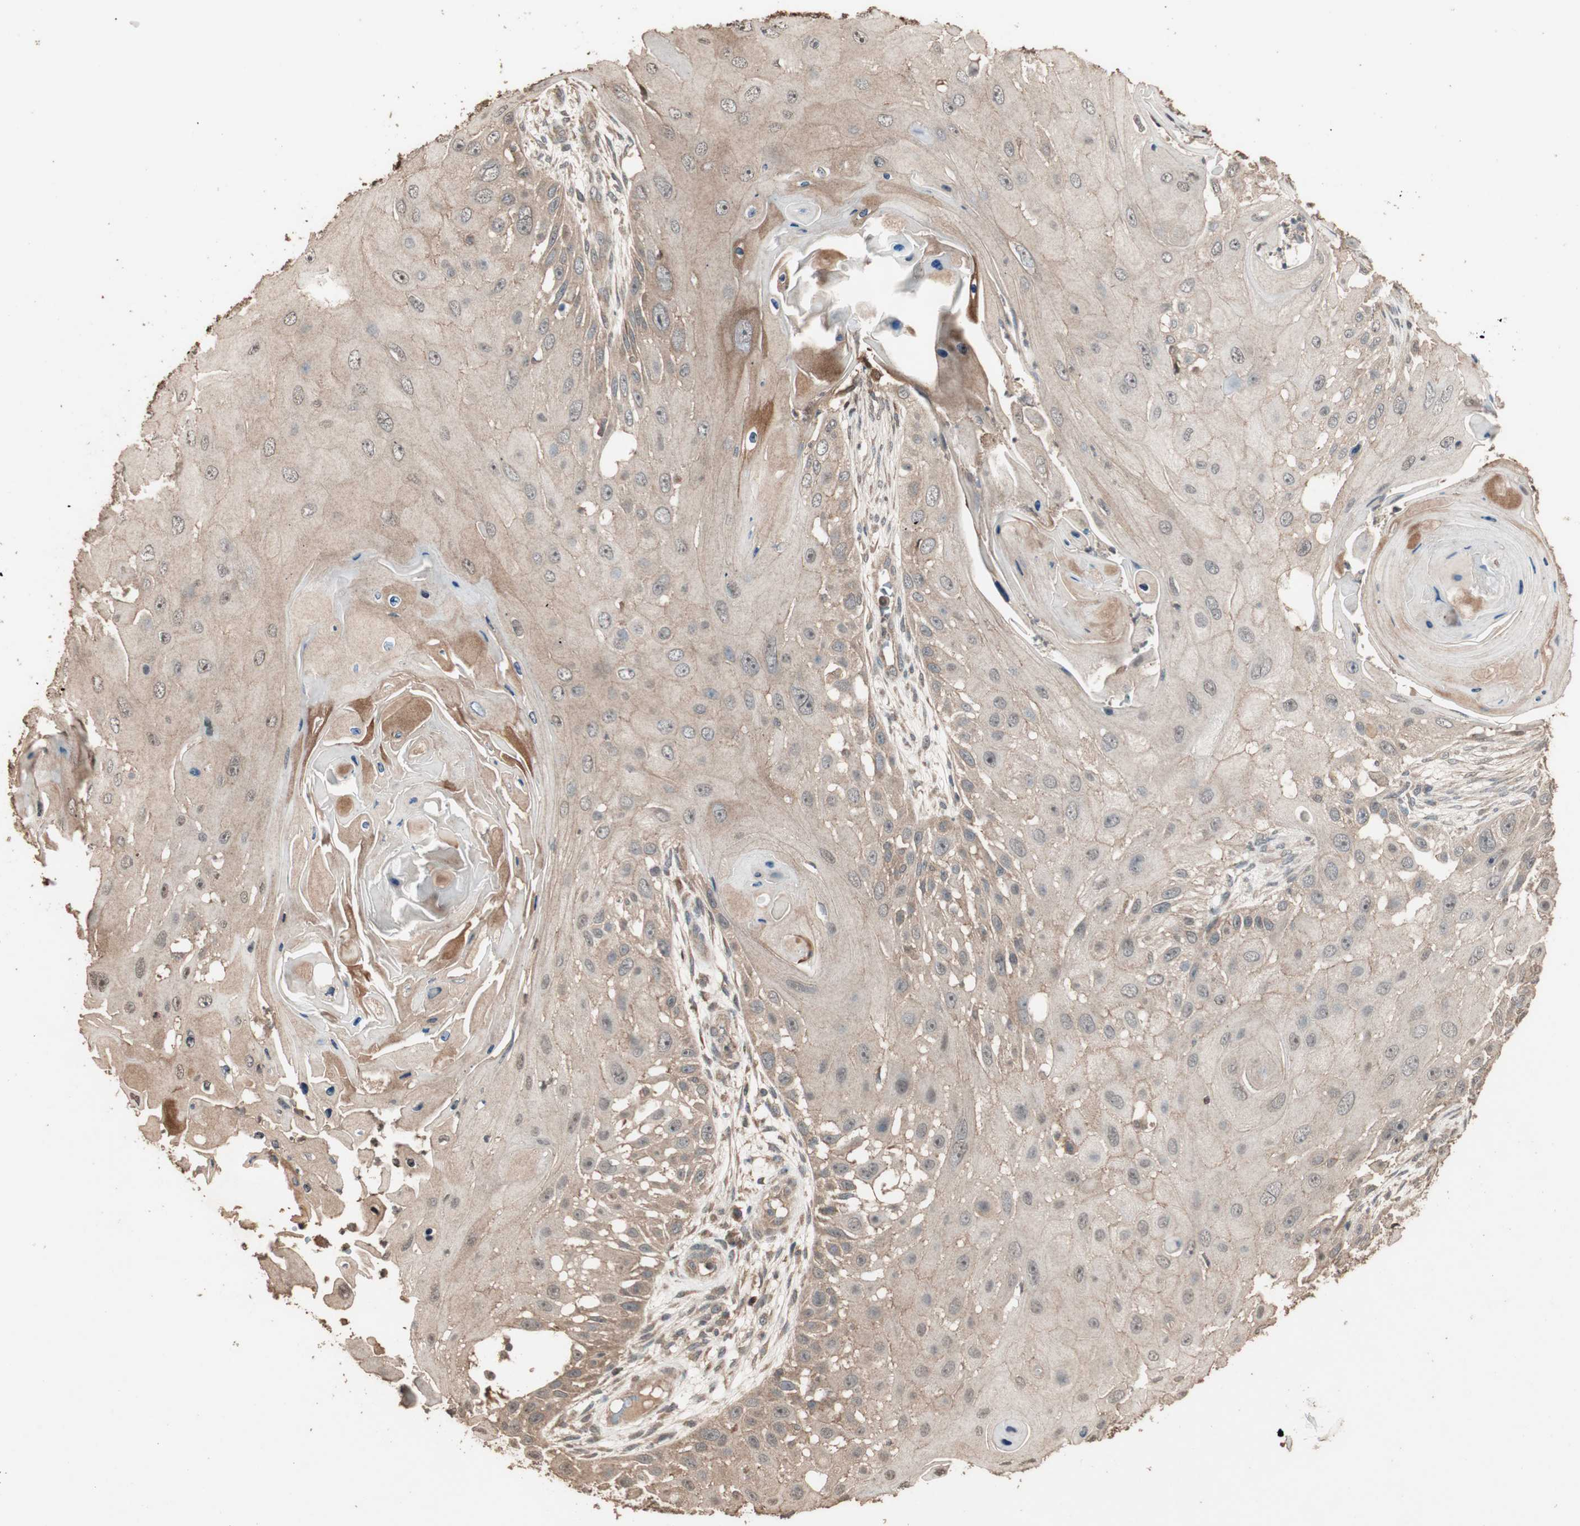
{"staining": {"intensity": "weak", "quantity": ">75%", "location": "cytoplasmic/membranous"}, "tissue": "skin cancer", "cell_type": "Tumor cells", "image_type": "cancer", "snomed": [{"axis": "morphology", "description": "Squamous cell carcinoma, NOS"}, {"axis": "topography", "description": "Skin"}], "caption": "Human skin squamous cell carcinoma stained for a protein (brown) demonstrates weak cytoplasmic/membranous positive expression in about >75% of tumor cells.", "gene": "USP20", "patient": {"sex": "female", "age": 44}}